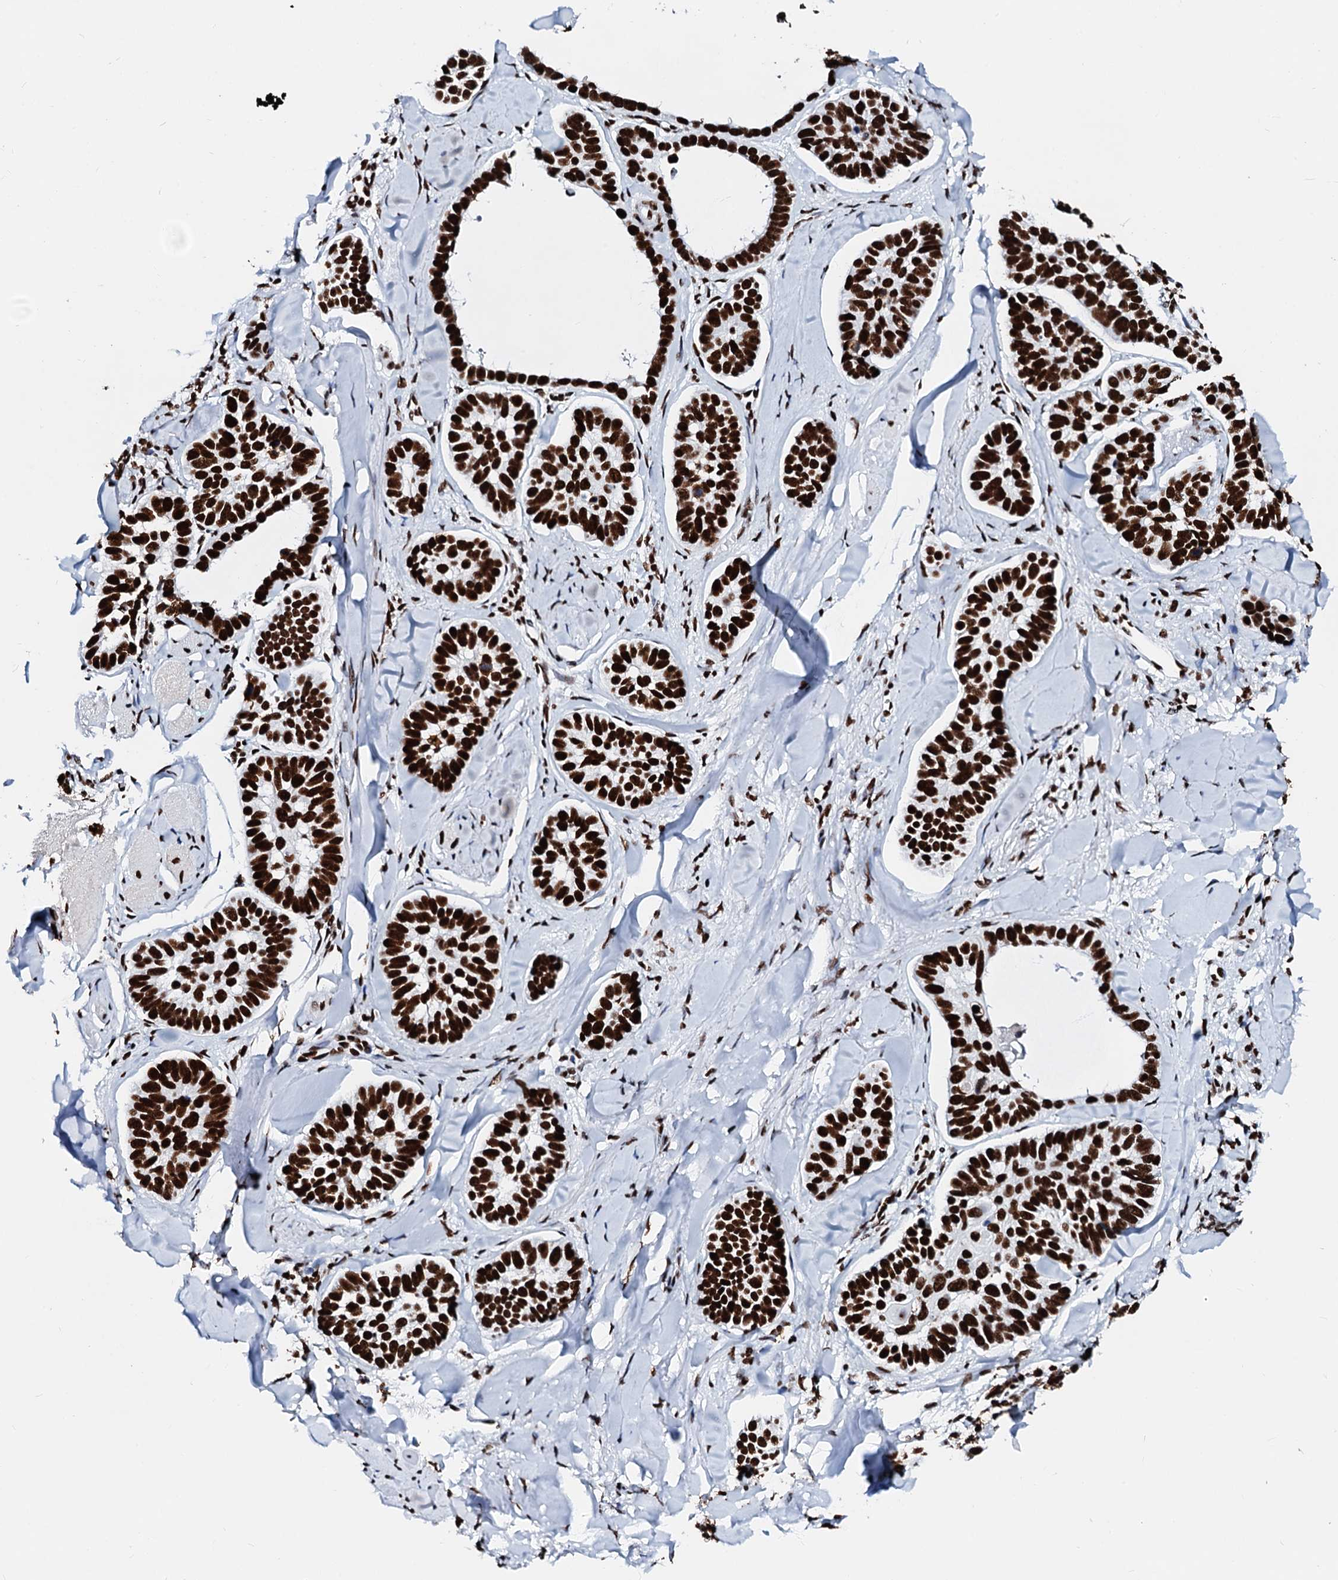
{"staining": {"intensity": "strong", "quantity": ">75%", "location": "nuclear"}, "tissue": "skin cancer", "cell_type": "Tumor cells", "image_type": "cancer", "snomed": [{"axis": "morphology", "description": "Basal cell carcinoma"}, {"axis": "topography", "description": "Skin"}], "caption": "The immunohistochemical stain shows strong nuclear expression in tumor cells of basal cell carcinoma (skin) tissue.", "gene": "RALY", "patient": {"sex": "male", "age": 62}}